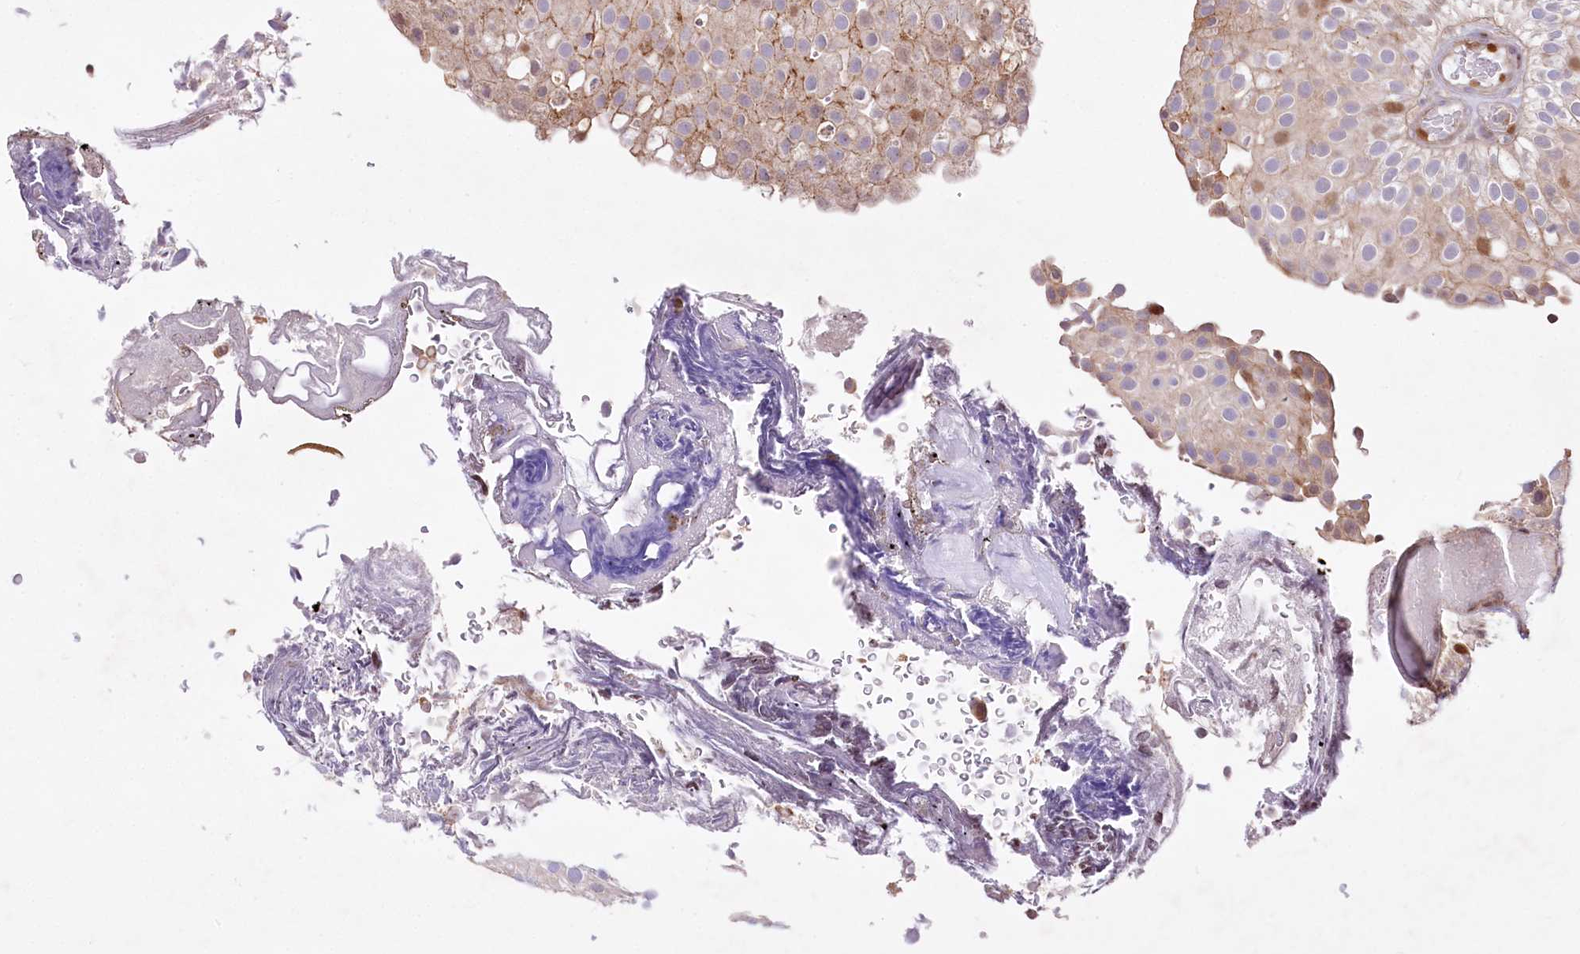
{"staining": {"intensity": "moderate", "quantity": "<25%", "location": "cytoplasmic/membranous"}, "tissue": "urothelial cancer", "cell_type": "Tumor cells", "image_type": "cancer", "snomed": [{"axis": "morphology", "description": "Urothelial carcinoma, Low grade"}, {"axis": "topography", "description": "Urinary bladder"}], "caption": "Immunohistochemical staining of human urothelial cancer demonstrates low levels of moderate cytoplasmic/membranous staining in about <25% of tumor cells.", "gene": "ZFYVE27", "patient": {"sex": "male", "age": 78}}